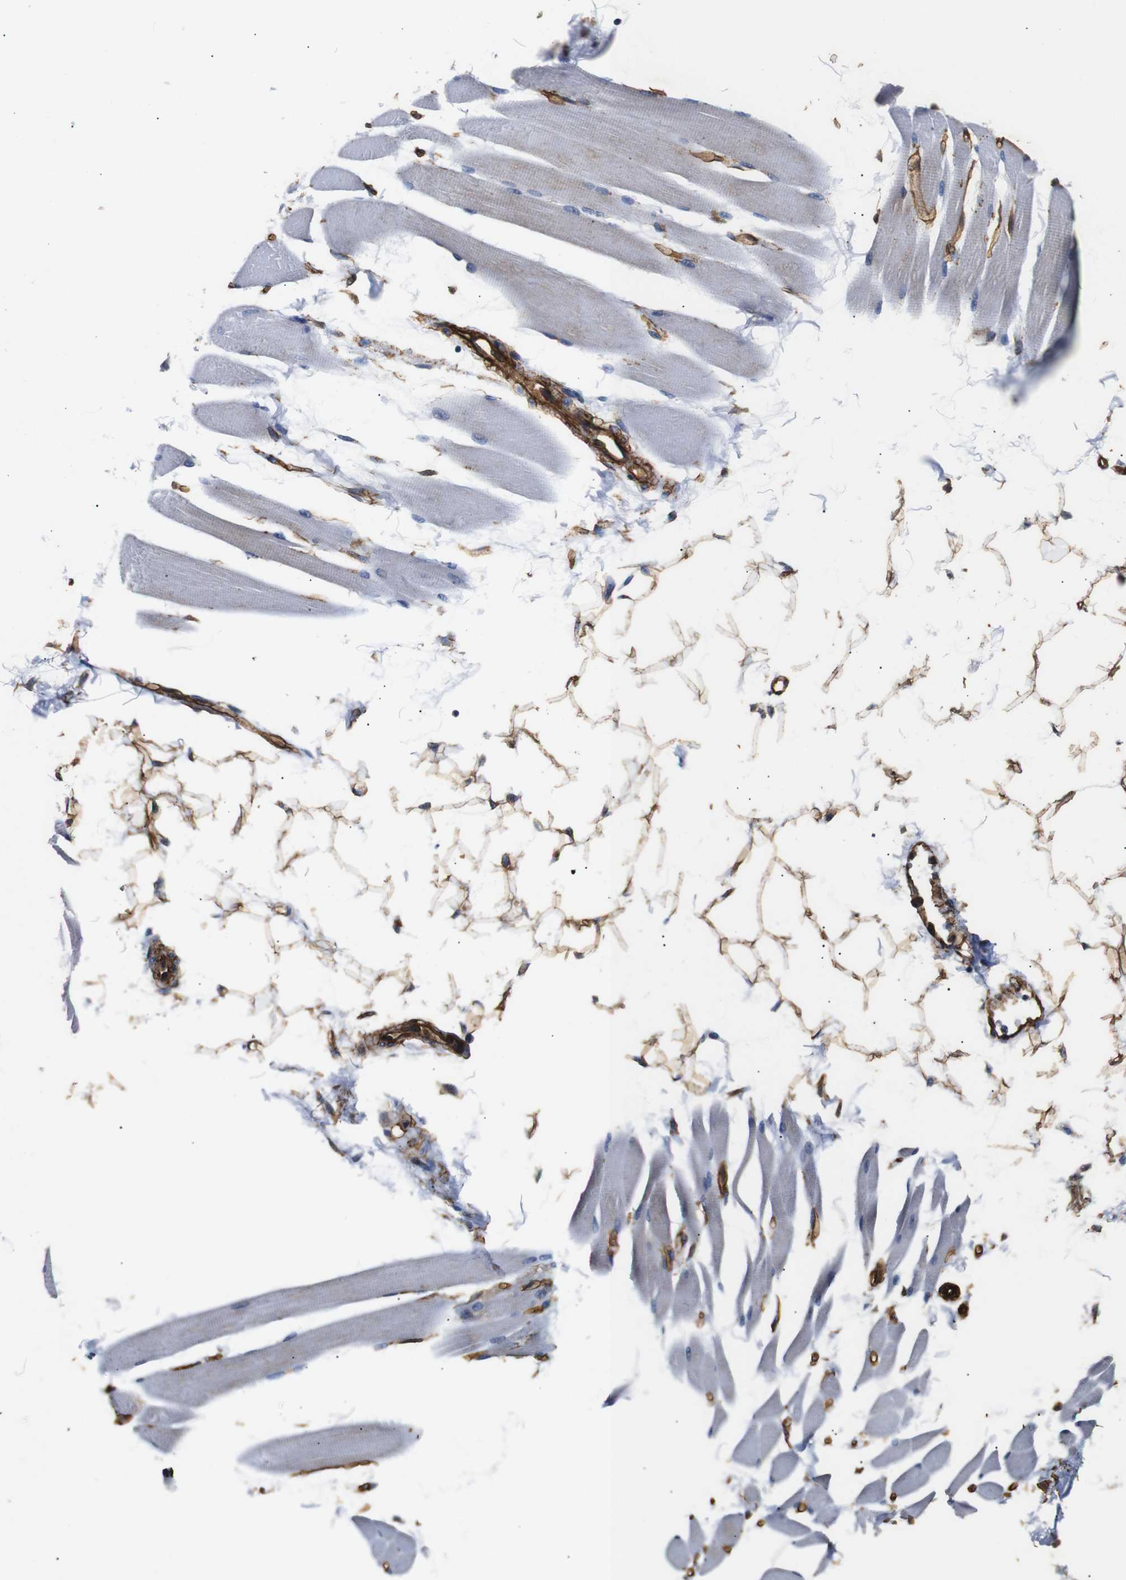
{"staining": {"intensity": "negative", "quantity": "none", "location": "none"}, "tissue": "skeletal muscle", "cell_type": "Myocytes", "image_type": "normal", "snomed": [{"axis": "morphology", "description": "Normal tissue, NOS"}, {"axis": "topography", "description": "Skeletal muscle"}, {"axis": "topography", "description": "Oral tissue"}, {"axis": "topography", "description": "Peripheral nerve tissue"}], "caption": "Immunohistochemistry of unremarkable human skeletal muscle reveals no positivity in myocytes. (DAB (3,3'-diaminobenzidine) immunohistochemistry with hematoxylin counter stain).", "gene": "CAV2", "patient": {"sex": "female", "age": 84}}